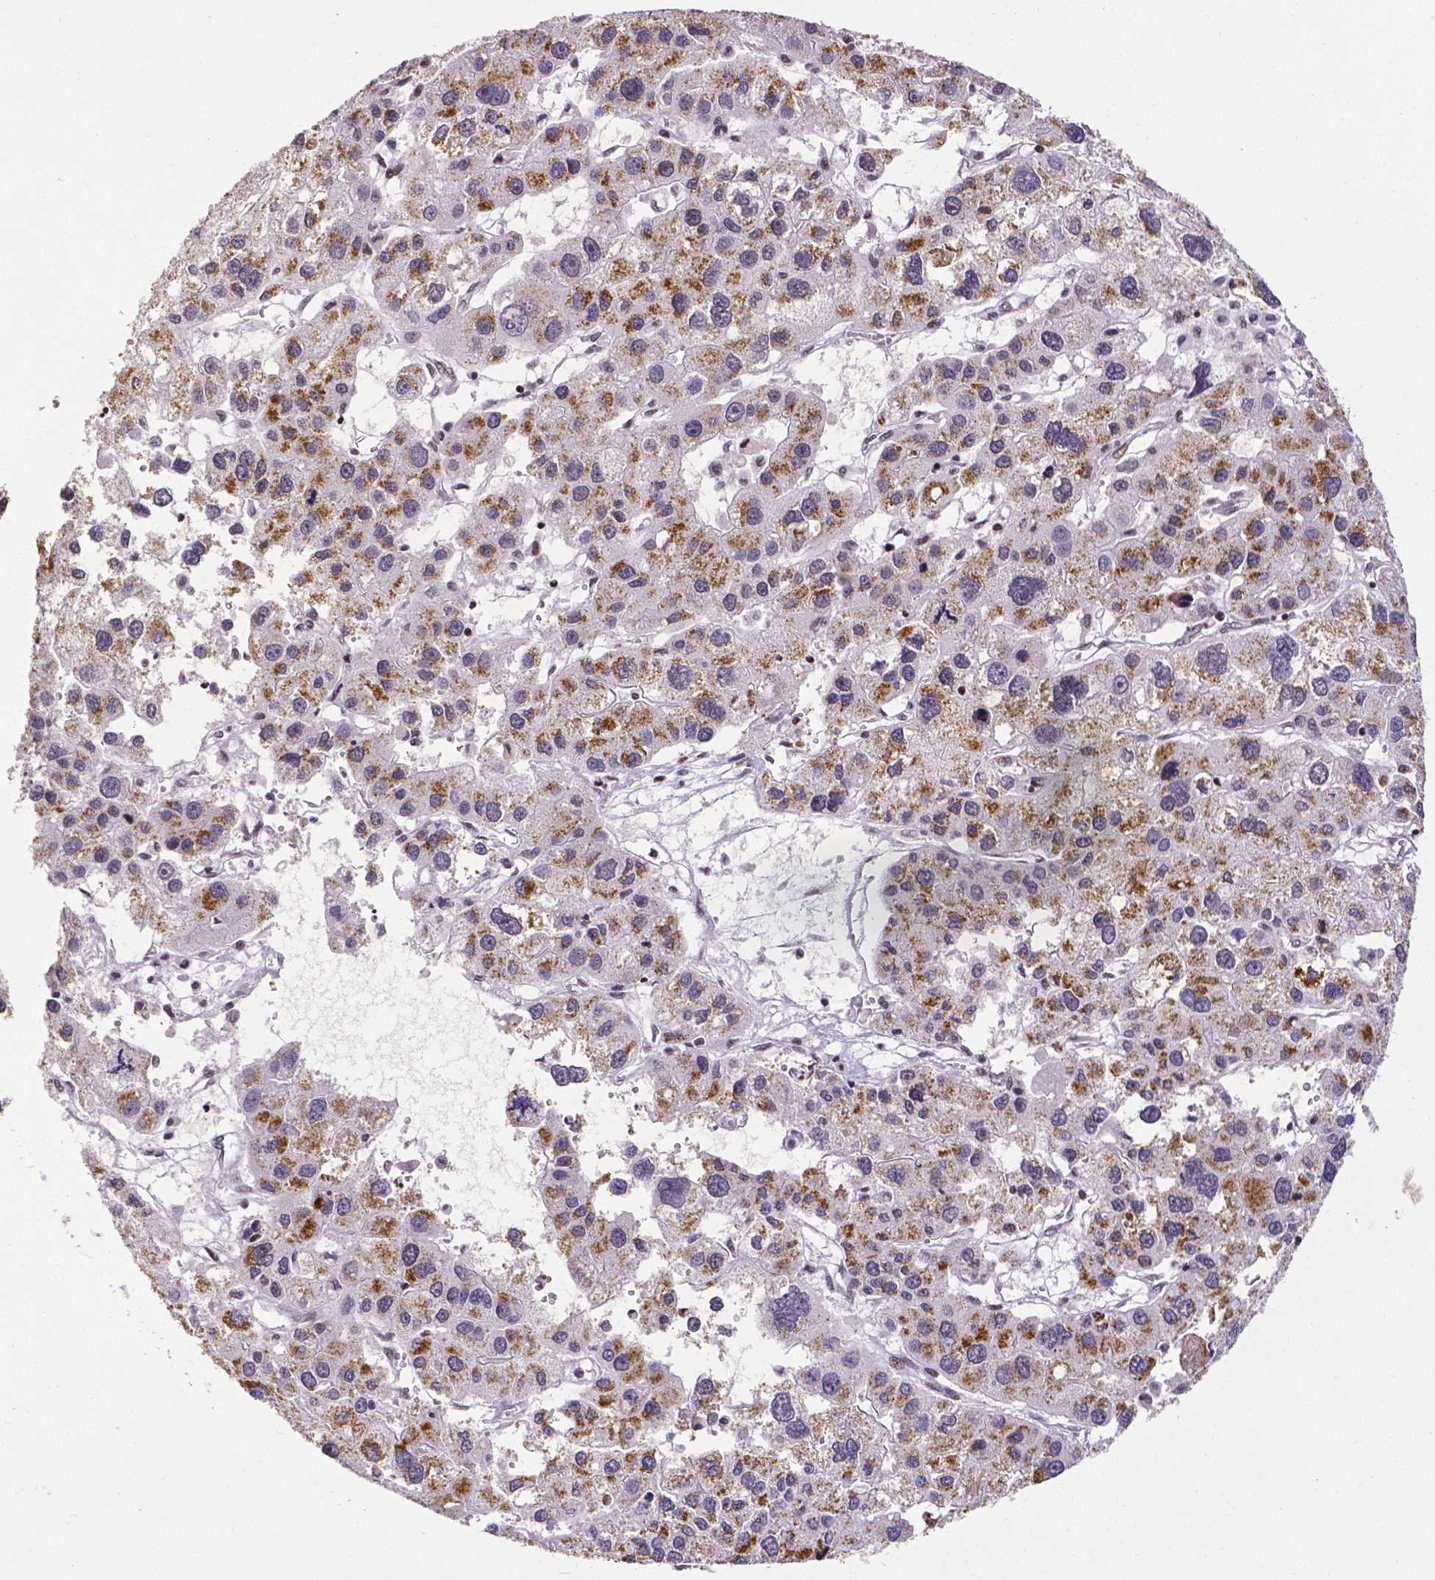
{"staining": {"intensity": "strong", "quantity": ">75%", "location": "cytoplasmic/membranous"}, "tissue": "liver cancer", "cell_type": "Tumor cells", "image_type": "cancer", "snomed": [{"axis": "morphology", "description": "Carcinoma, Hepatocellular, NOS"}, {"axis": "topography", "description": "Liver"}], "caption": "Hepatocellular carcinoma (liver) was stained to show a protein in brown. There is high levels of strong cytoplasmic/membranous expression in about >75% of tumor cells.", "gene": "CTCF", "patient": {"sex": "male", "age": 73}}